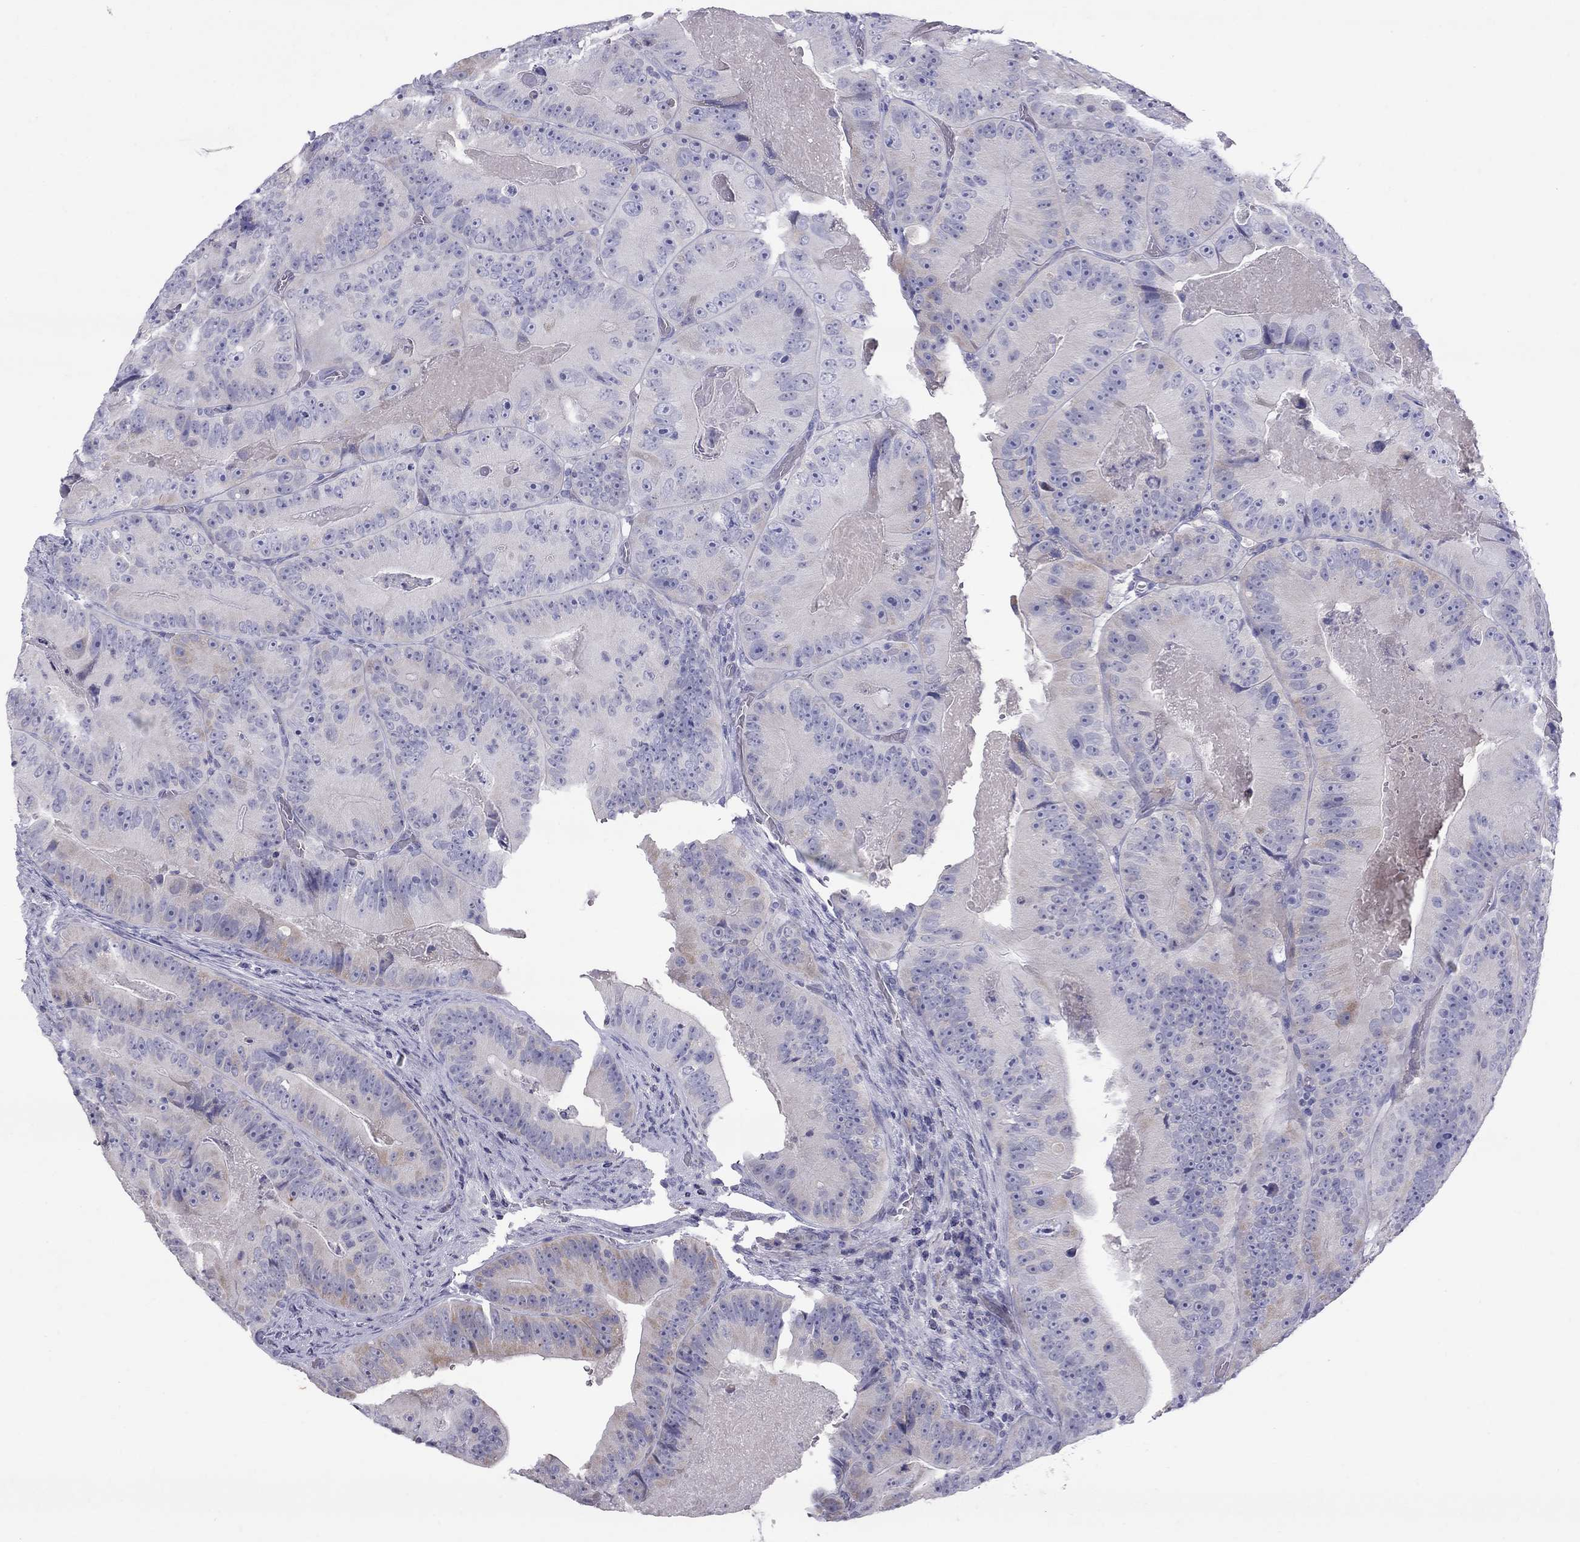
{"staining": {"intensity": "weak", "quantity": "<25%", "location": "cytoplasmic/membranous"}, "tissue": "colorectal cancer", "cell_type": "Tumor cells", "image_type": "cancer", "snomed": [{"axis": "morphology", "description": "Adenocarcinoma, NOS"}, {"axis": "topography", "description": "Colon"}], "caption": "There is no significant staining in tumor cells of adenocarcinoma (colorectal). (Brightfield microscopy of DAB (3,3'-diaminobenzidine) immunohistochemistry at high magnification).", "gene": "MUC16", "patient": {"sex": "female", "age": 86}}